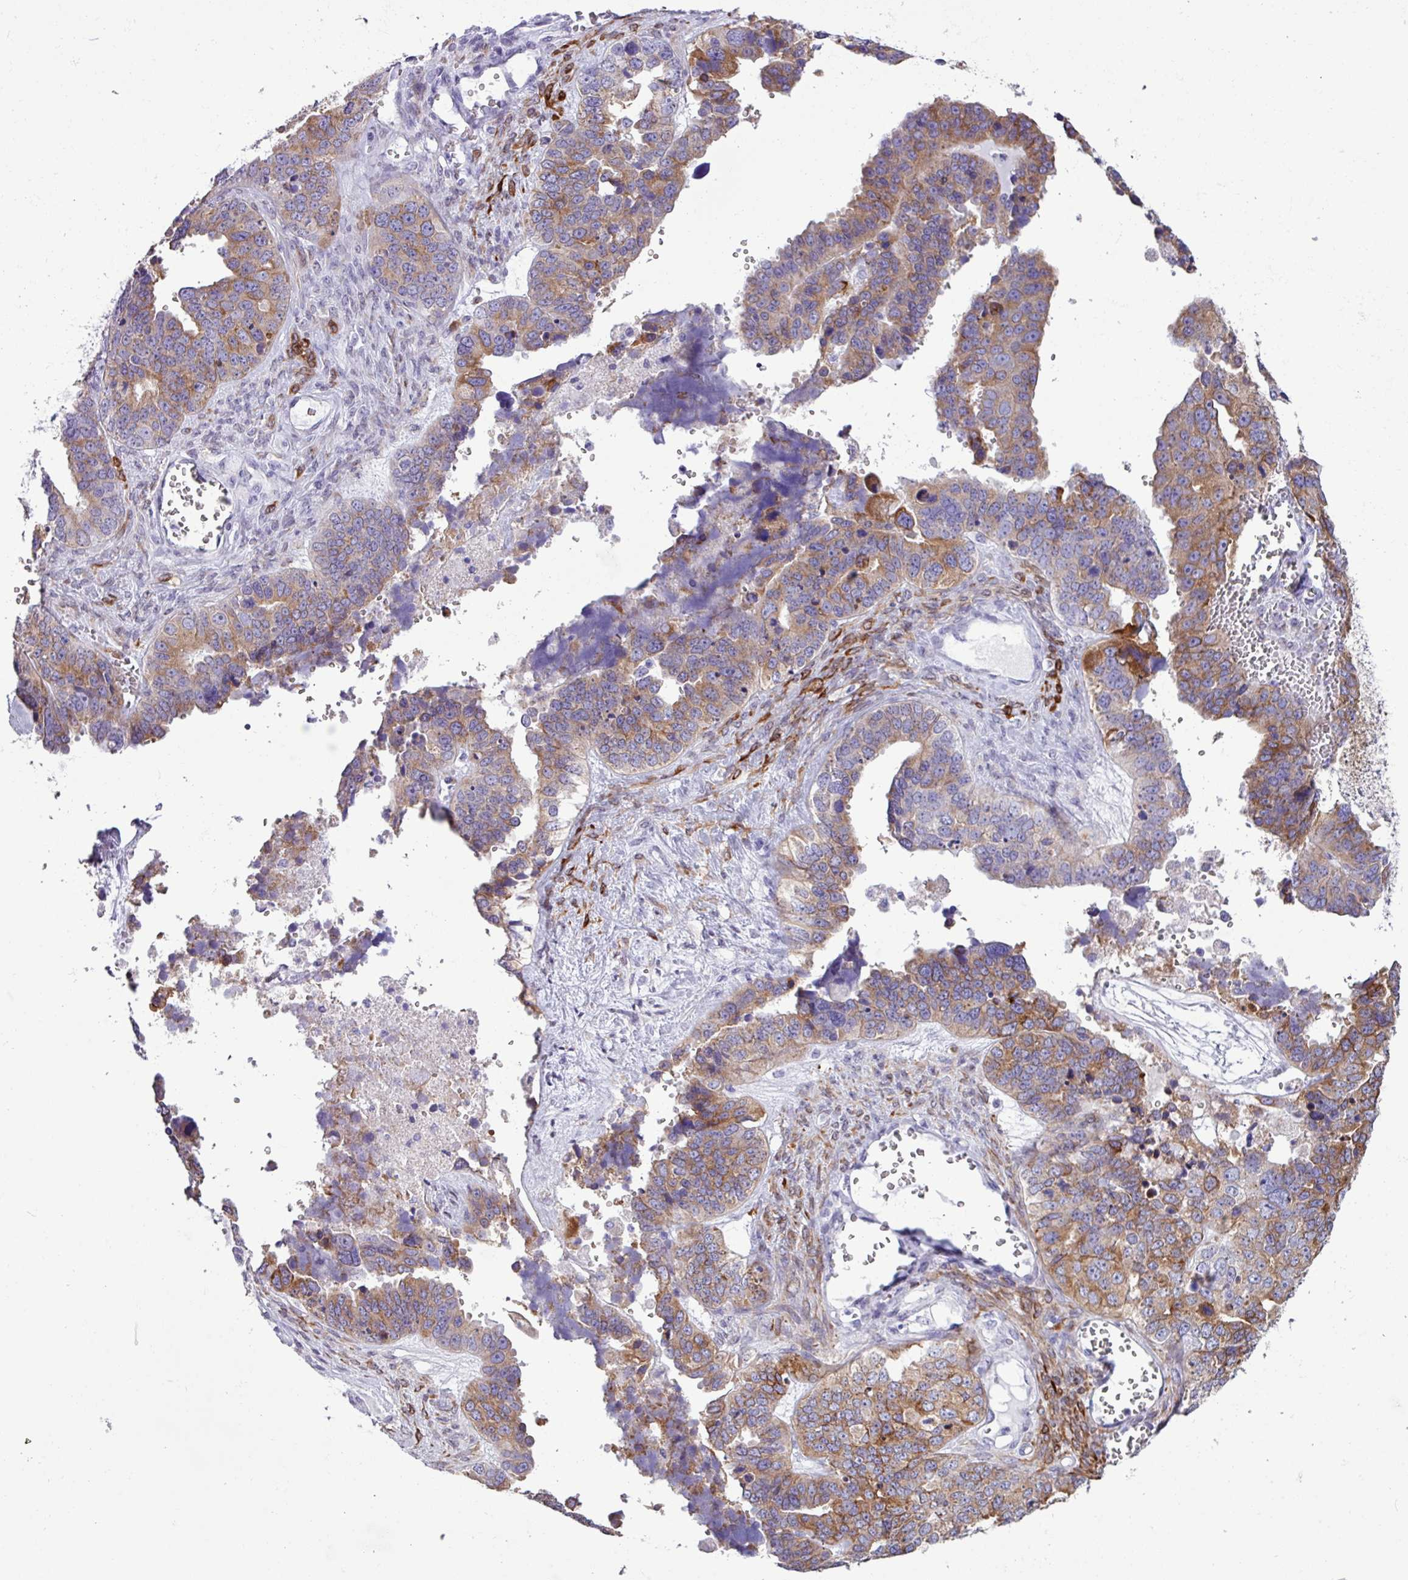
{"staining": {"intensity": "strong", "quantity": "25%-75%", "location": "cytoplasmic/membranous"}, "tissue": "ovarian cancer", "cell_type": "Tumor cells", "image_type": "cancer", "snomed": [{"axis": "morphology", "description": "Cystadenocarcinoma, serous, NOS"}, {"axis": "topography", "description": "Ovary"}], "caption": "Brown immunohistochemical staining in human ovarian cancer (serous cystadenocarcinoma) exhibits strong cytoplasmic/membranous expression in about 25%-75% of tumor cells.", "gene": "SLC38A1", "patient": {"sex": "female", "age": 76}}